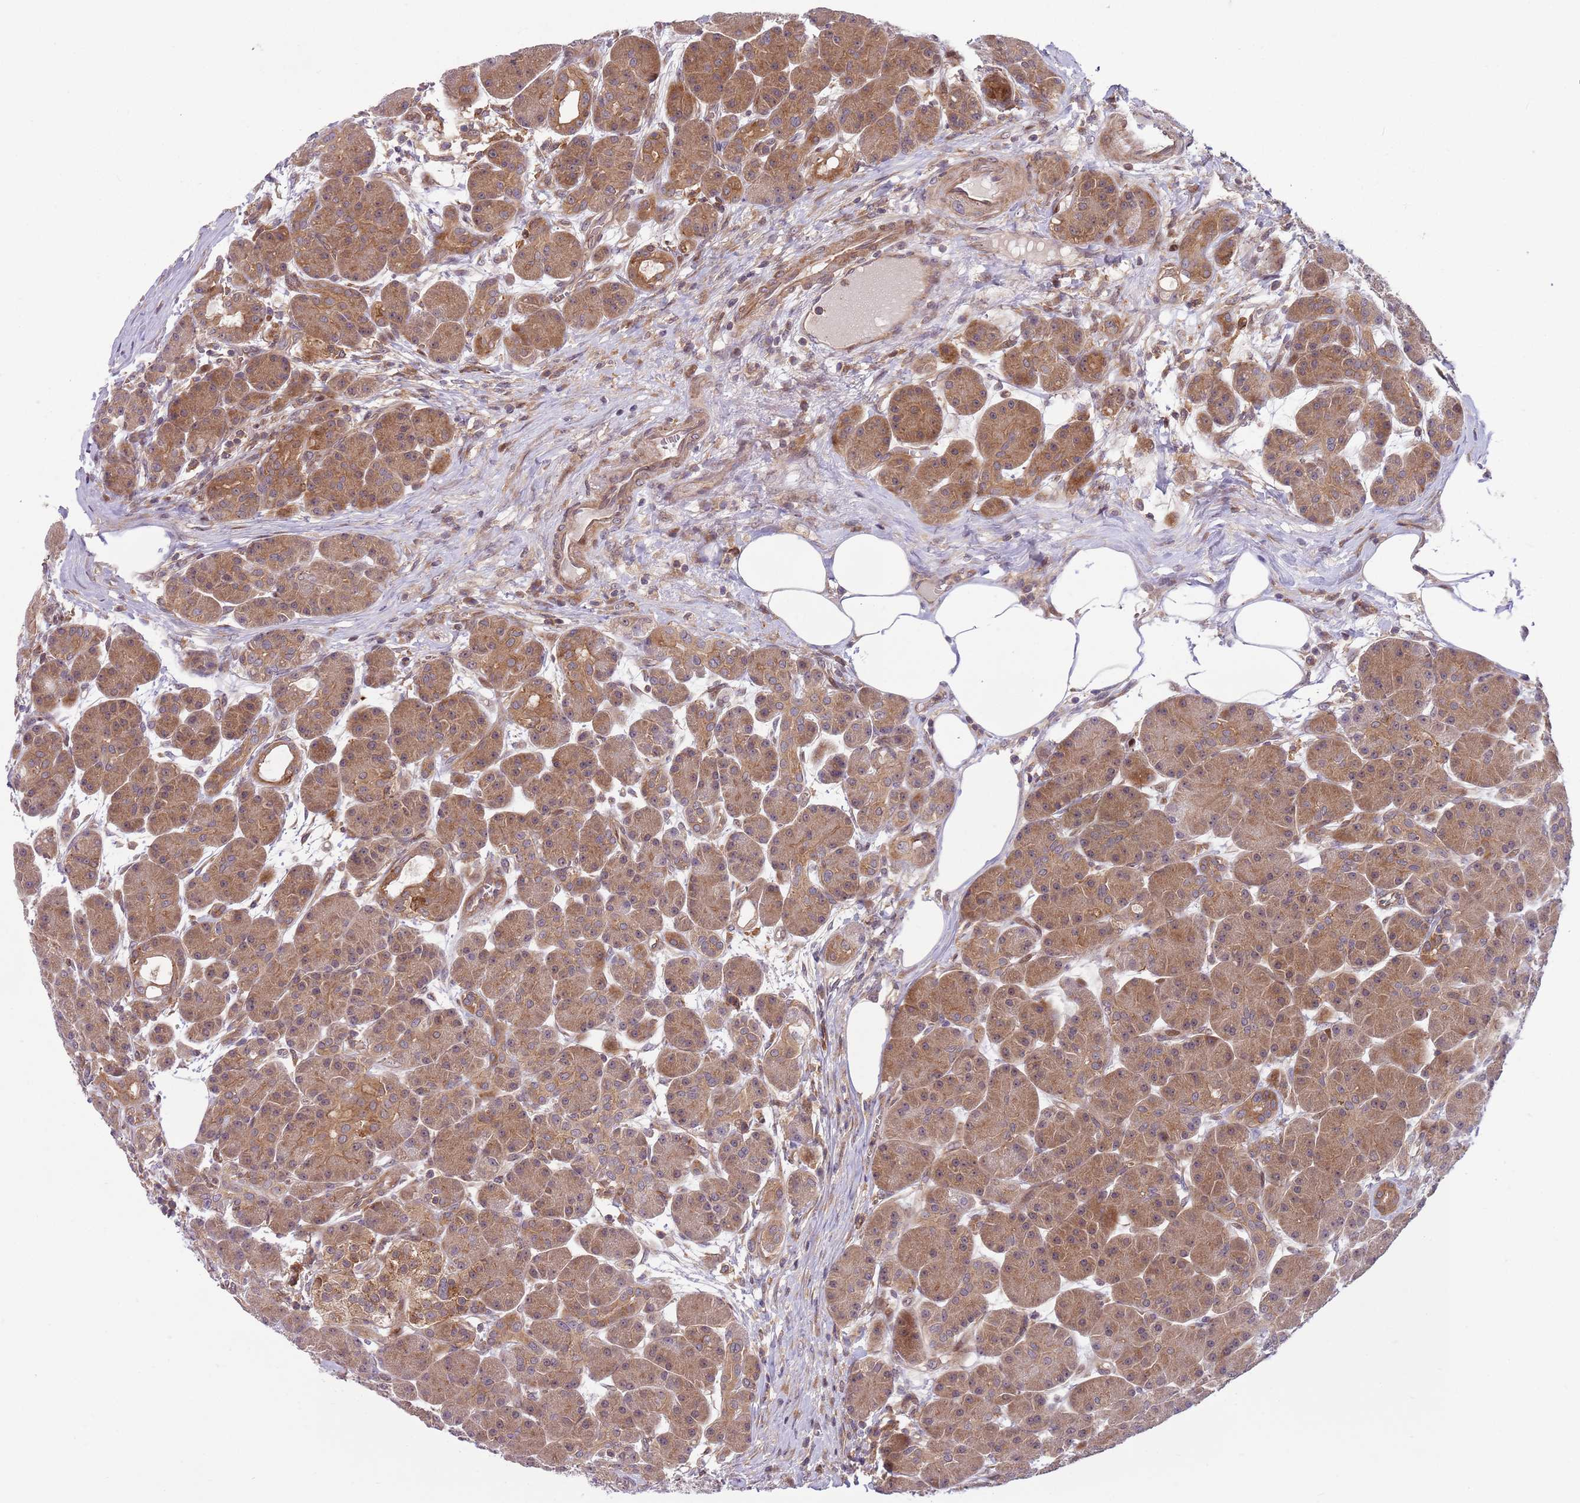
{"staining": {"intensity": "strong", "quantity": "25%-75%", "location": "cytoplasmic/membranous"}, "tissue": "pancreas", "cell_type": "Exocrine glandular cells", "image_type": "normal", "snomed": [{"axis": "morphology", "description": "Normal tissue, NOS"}, {"axis": "topography", "description": "Pancreas"}], "caption": "Immunohistochemical staining of normal human pancreas displays 25%-75% levels of strong cytoplasmic/membranous protein staining in approximately 25%-75% of exocrine glandular cells.", "gene": "GGA1", "patient": {"sex": "male", "age": 63}}